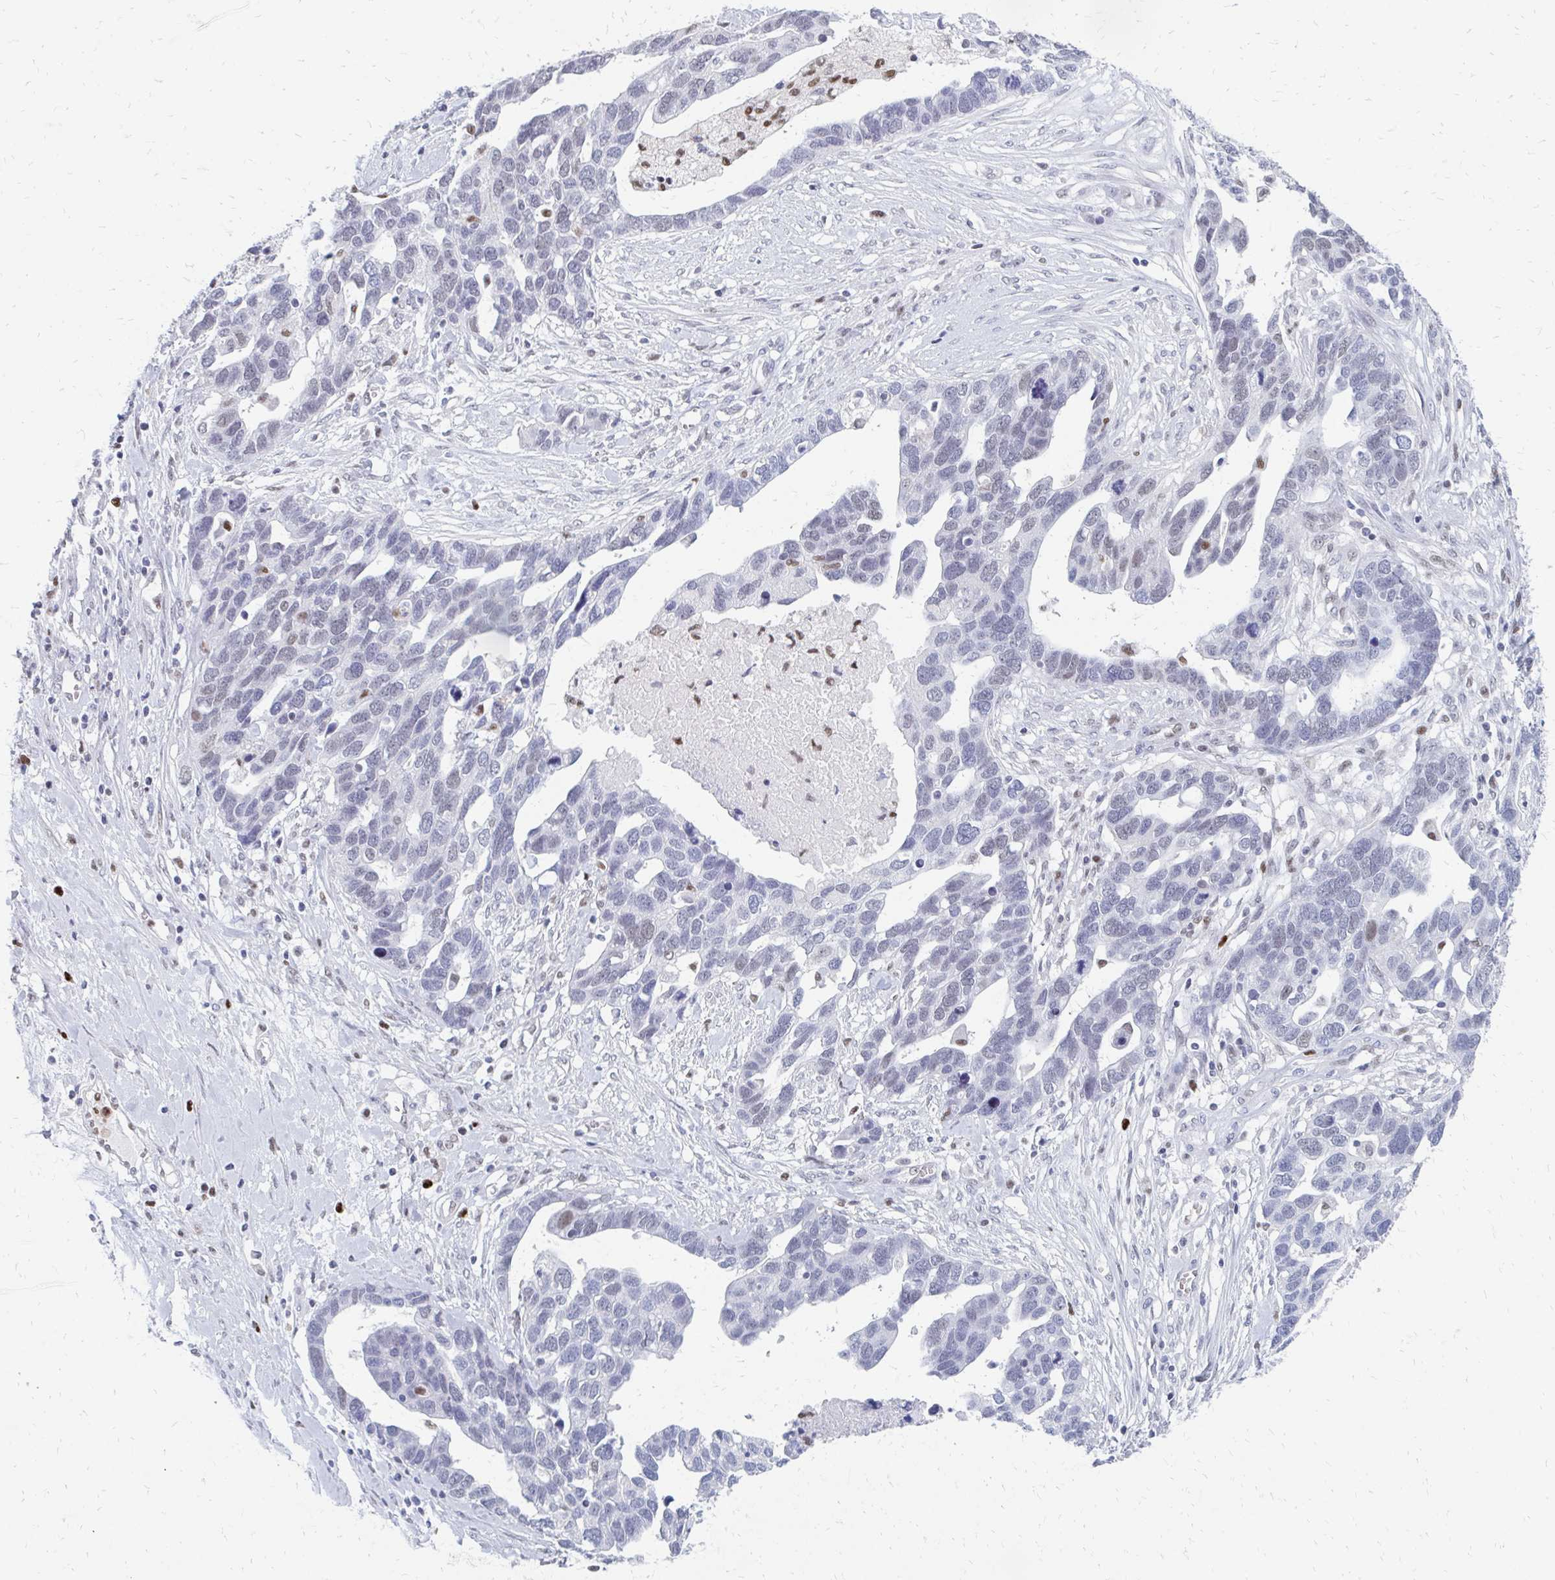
{"staining": {"intensity": "weak", "quantity": "<25%", "location": "nuclear"}, "tissue": "ovarian cancer", "cell_type": "Tumor cells", "image_type": "cancer", "snomed": [{"axis": "morphology", "description": "Cystadenocarcinoma, serous, NOS"}, {"axis": "topography", "description": "Ovary"}], "caption": "The IHC image has no significant expression in tumor cells of ovarian cancer (serous cystadenocarcinoma) tissue. (DAB IHC visualized using brightfield microscopy, high magnification).", "gene": "PLK3", "patient": {"sex": "female", "age": 54}}